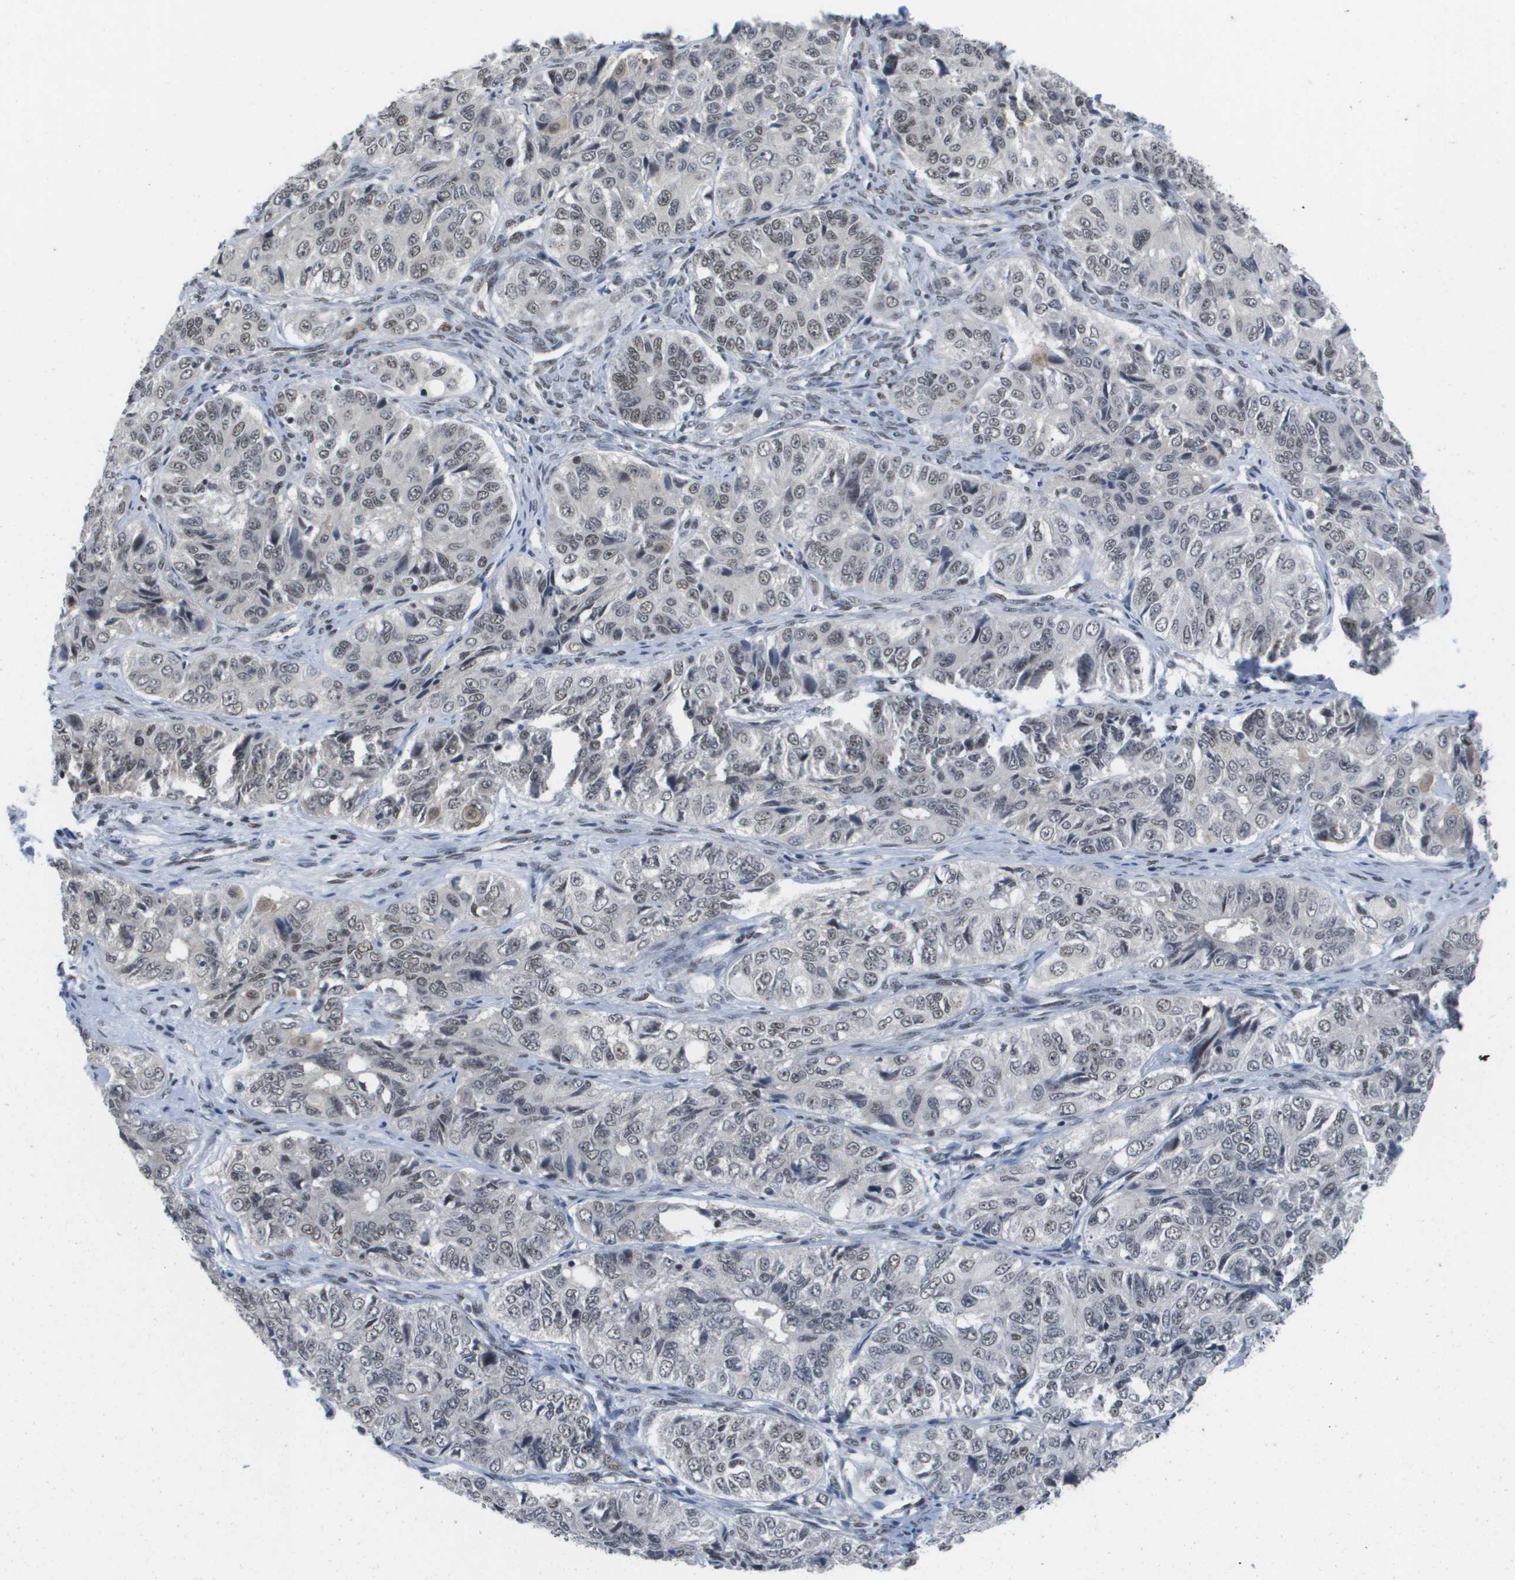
{"staining": {"intensity": "weak", "quantity": "<25%", "location": "nuclear"}, "tissue": "ovarian cancer", "cell_type": "Tumor cells", "image_type": "cancer", "snomed": [{"axis": "morphology", "description": "Carcinoma, endometroid"}, {"axis": "topography", "description": "Ovary"}], "caption": "Immunohistochemical staining of ovarian cancer exhibits no significant expression in tumor cells. The staining is performed using DAB (3,3'-diaminobenzidine) brown chromogen with nuclei counter-stained in using hematoxylin.", "gene": "ISY1", "patient": {"sex": "female", "age": 51}}